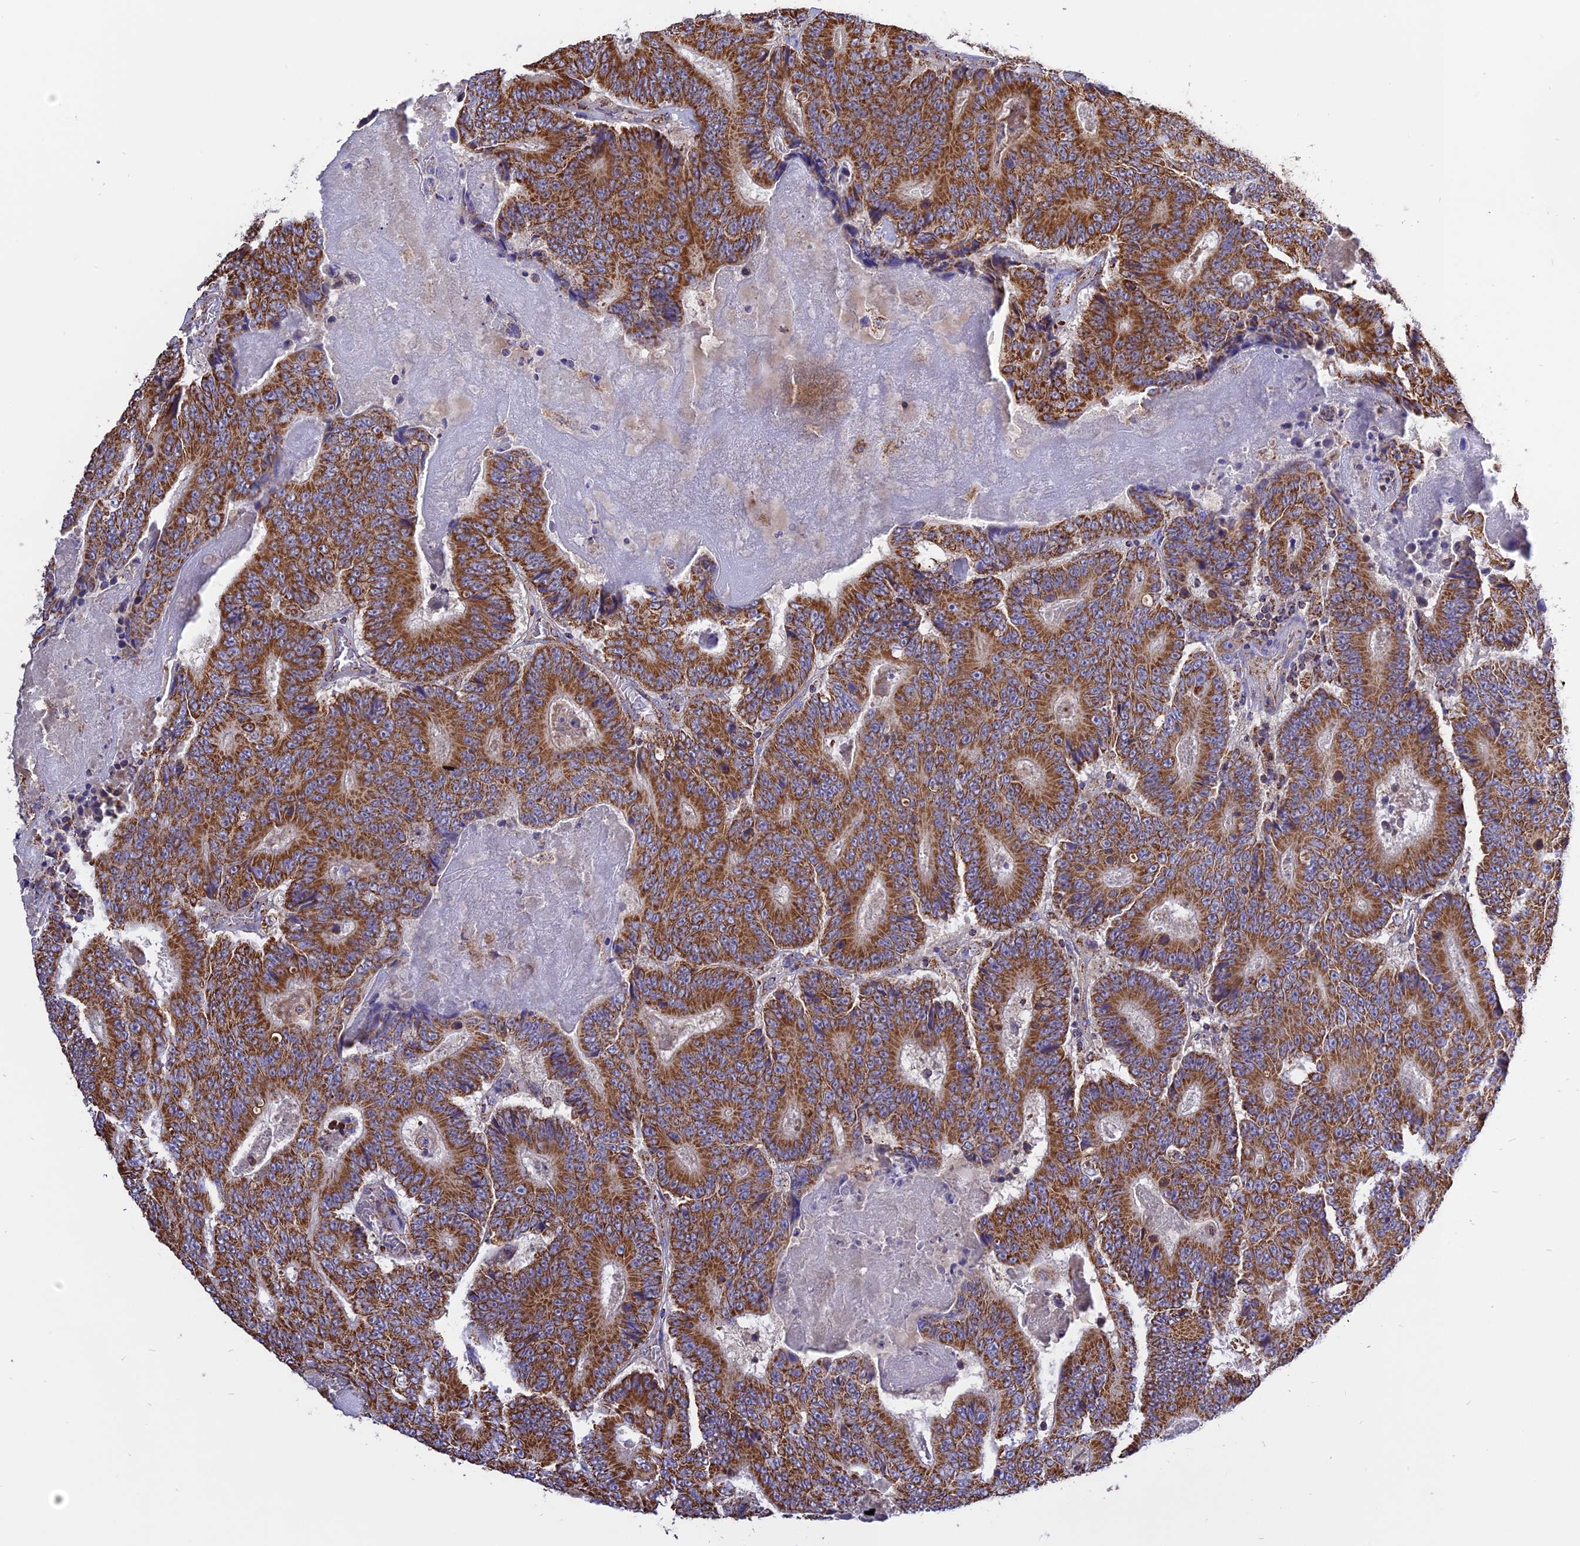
{"staining": {"intensity": "strong", "quantity": ">75%", "location": "cytoplasmic/membranous"}, "tissue": "colorectal cancer", "cell_type": "Tumor cells", "image_type": "cancer", "snomed": [{"axis": "morphology", "description": "Adenocarcinoma, NOS"}, {"axis": "topography", "description": "Colon"}], "caption": "Colorectal adenocarcinoma stained for a protein shows strong cytoplasmic/membranous positivity in tumor cells.", "gene": "TTC4", "patient": {"sex": "male", "age": 83}}